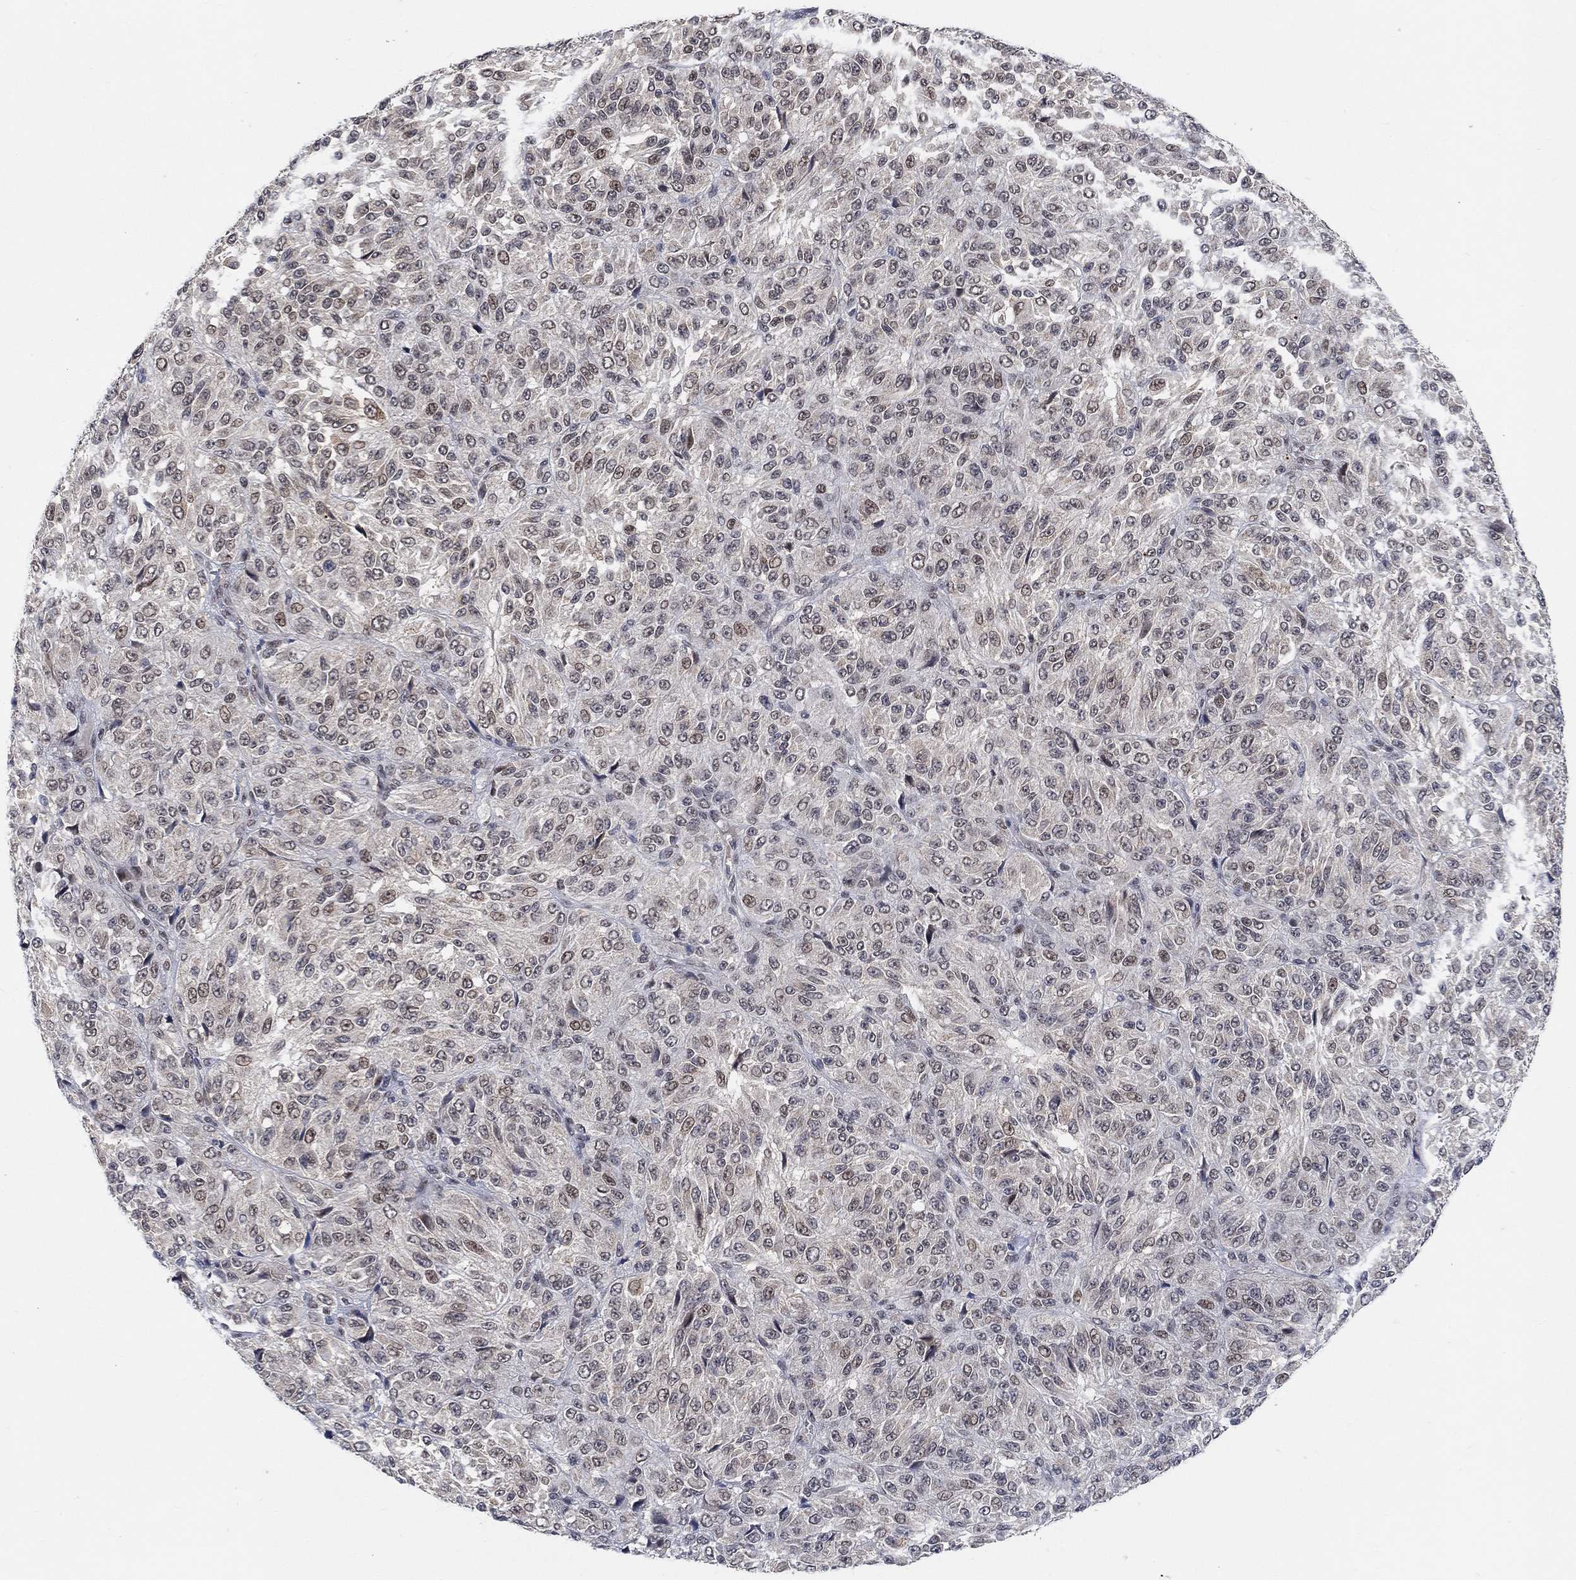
{"staining": {"intensity": "negative", "quantity": "none", "location": "none"}, "tissue": "melanoma", "cell_type": "Tumor cells", "image_type": "cancer", "snomed": [{"axis": "morphology", "description": "Malignant melanoma, Metastatic site"}, {"axis": "topography", "description": "Brain"}], "caption": "Melanoma stained for a protein using IHC exhibits no expression tumor cells.", "gene": "THAP8", "patient": {"sex": "female", "age": 56}}